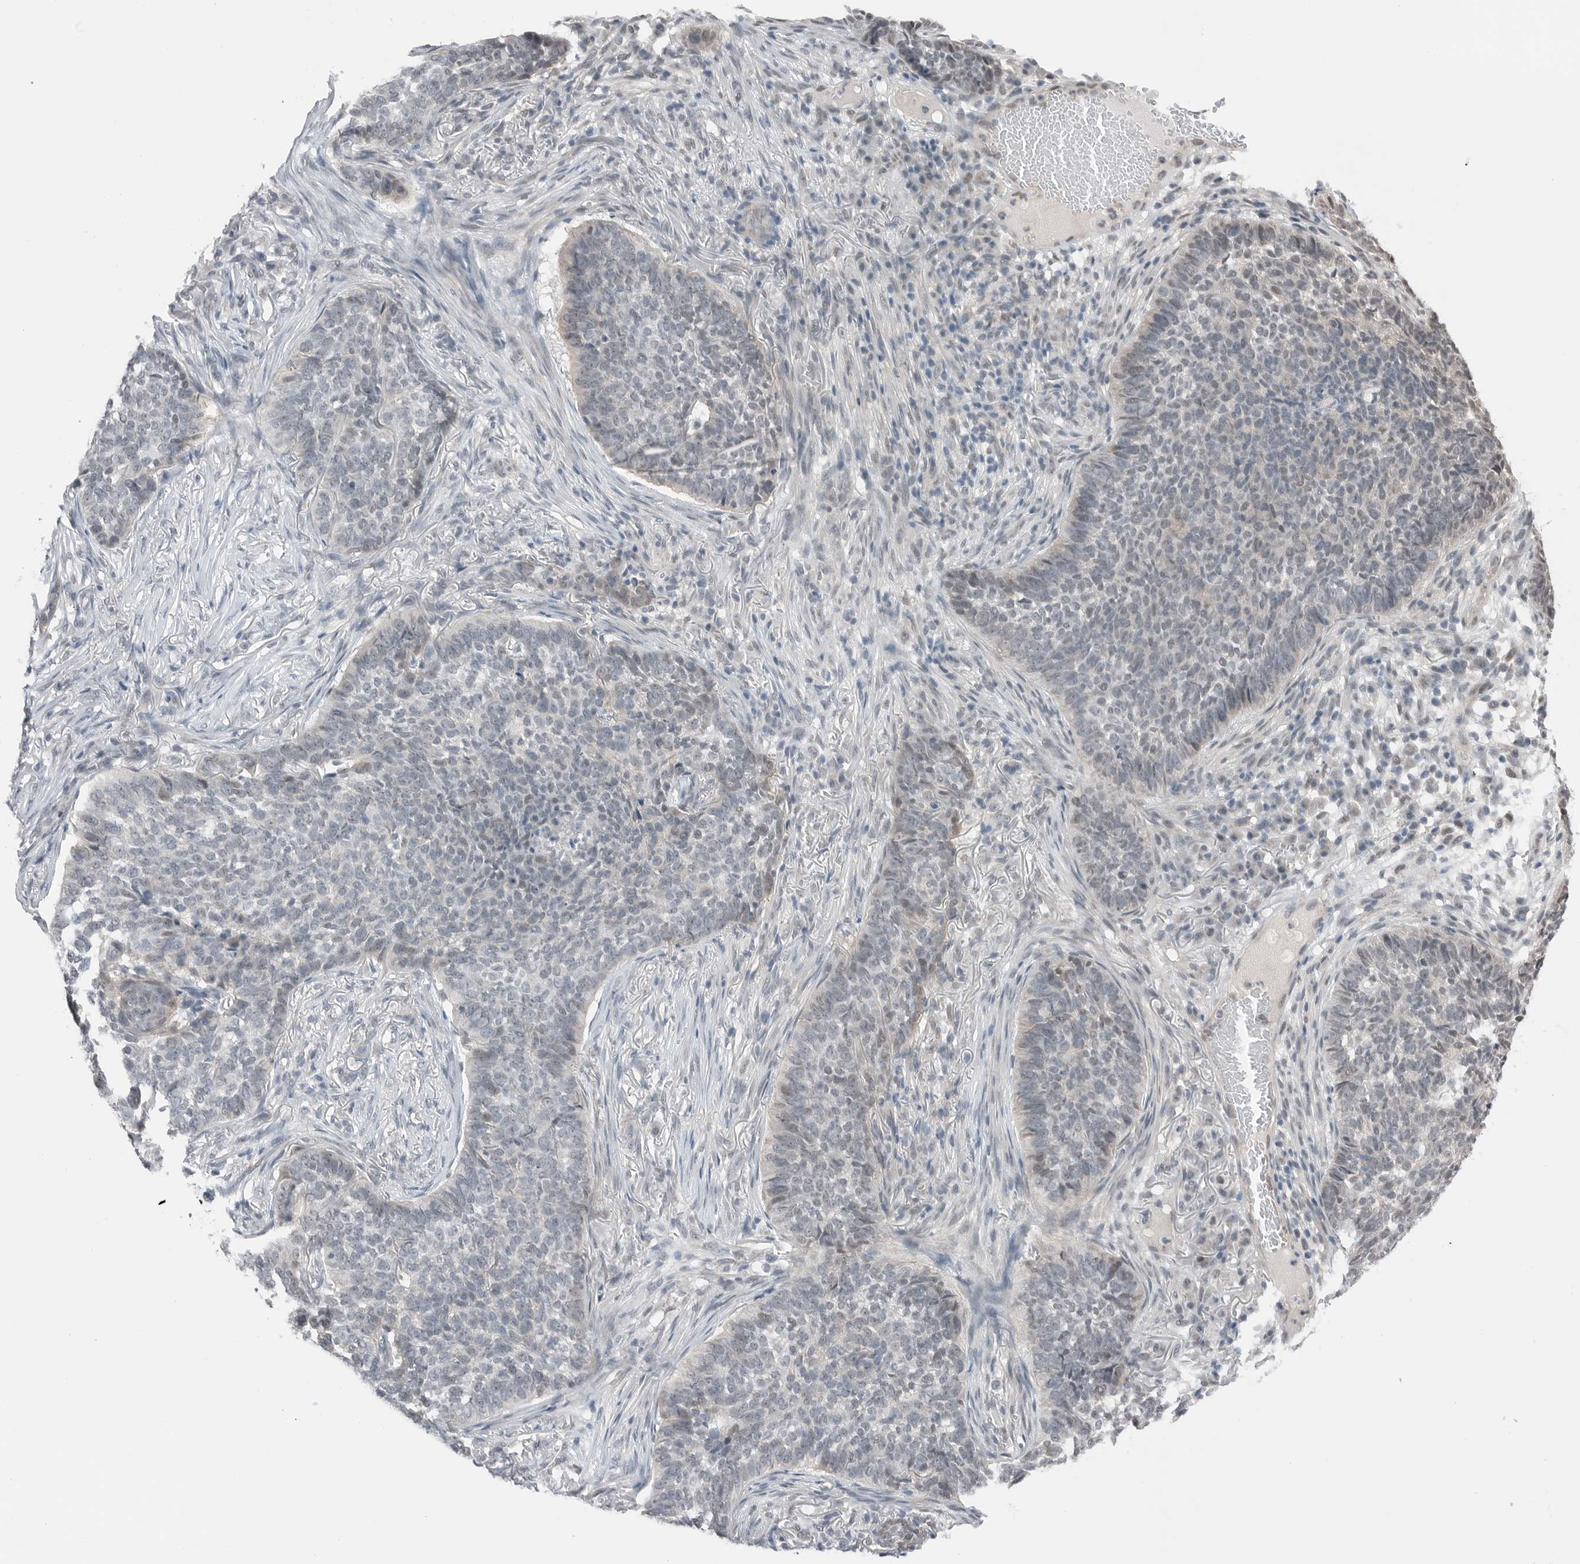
{"staining": {"intensity": "negative", "quantity": "none", "location": "none"}, "tissue": "skin cancer", "cell_type": "Tumor cells", "image_type": "cancer", "snomed": [{"axis": "morphology", "description": "Basal cell carcinoma"}, {"axis": "topography", "description": "Skin"}], "caption": "There is no significant staining in tumor cells of skin basal cell carcinoma.", "gene": "NTAQ1", "patient": {"sex": "male", "age": 85}}